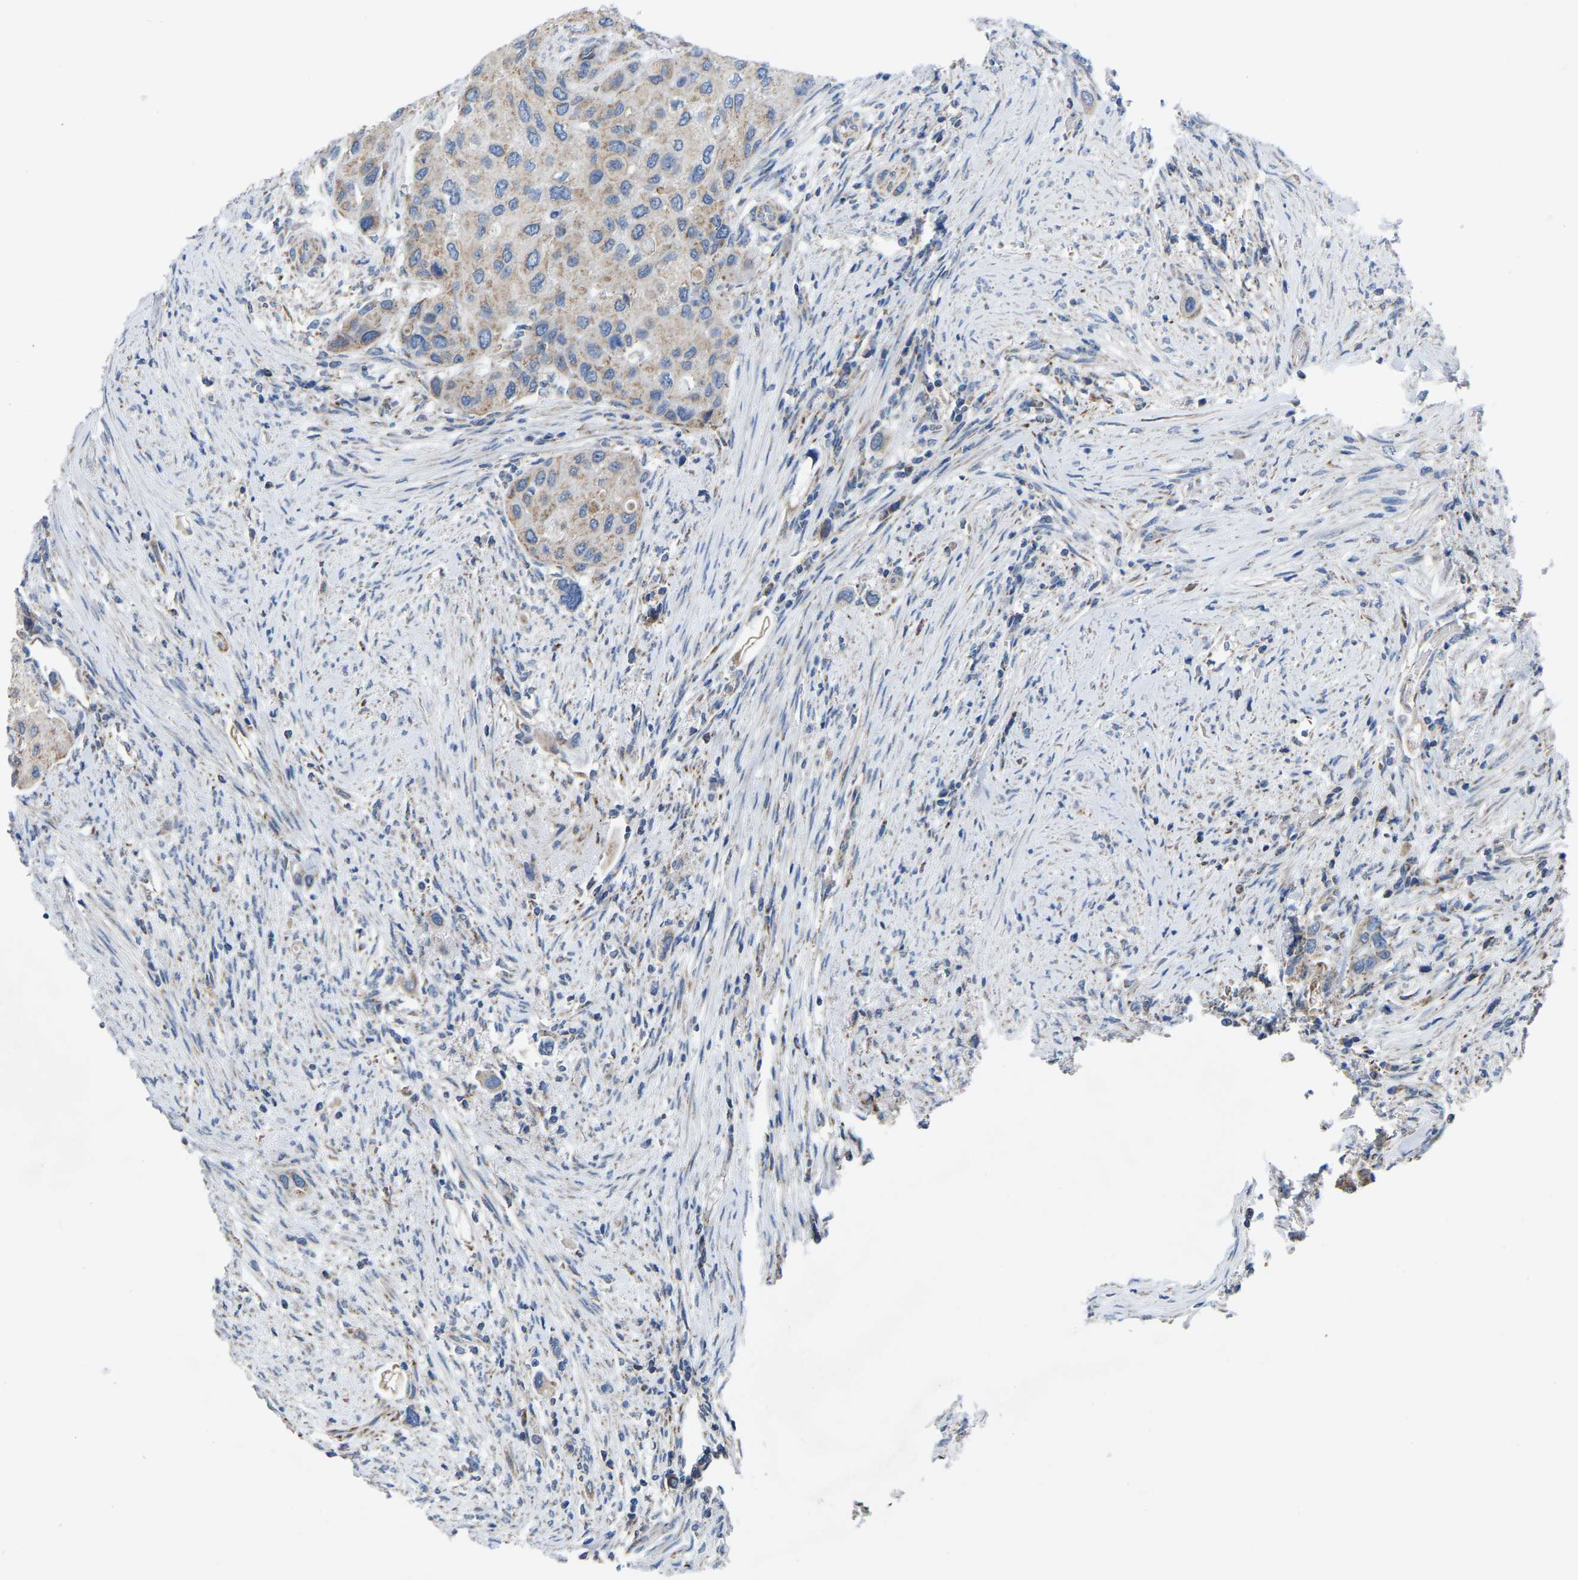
{"staining": {"intensity": "weak", "quantity": ">75%", "location": "cytoplasmic/membranous"}, "tissue": "urothelial cancer", "cell_type": "Tumor cells", "image_type": "cancer", "snomed": [{"axis": "morphology", "description": "Urothelial carcinoma, High grade"}, {"axis": "topography", "description": "Urinary bladder"}], "caption": "Protein analysis of high-grade urothelial carcinoma tissue shows weak cytoplasmic/membranous positivity in approximately >75% of tumor cells.", "gene": "BCL10", "patient": {"sex": "female", "age": 56}}